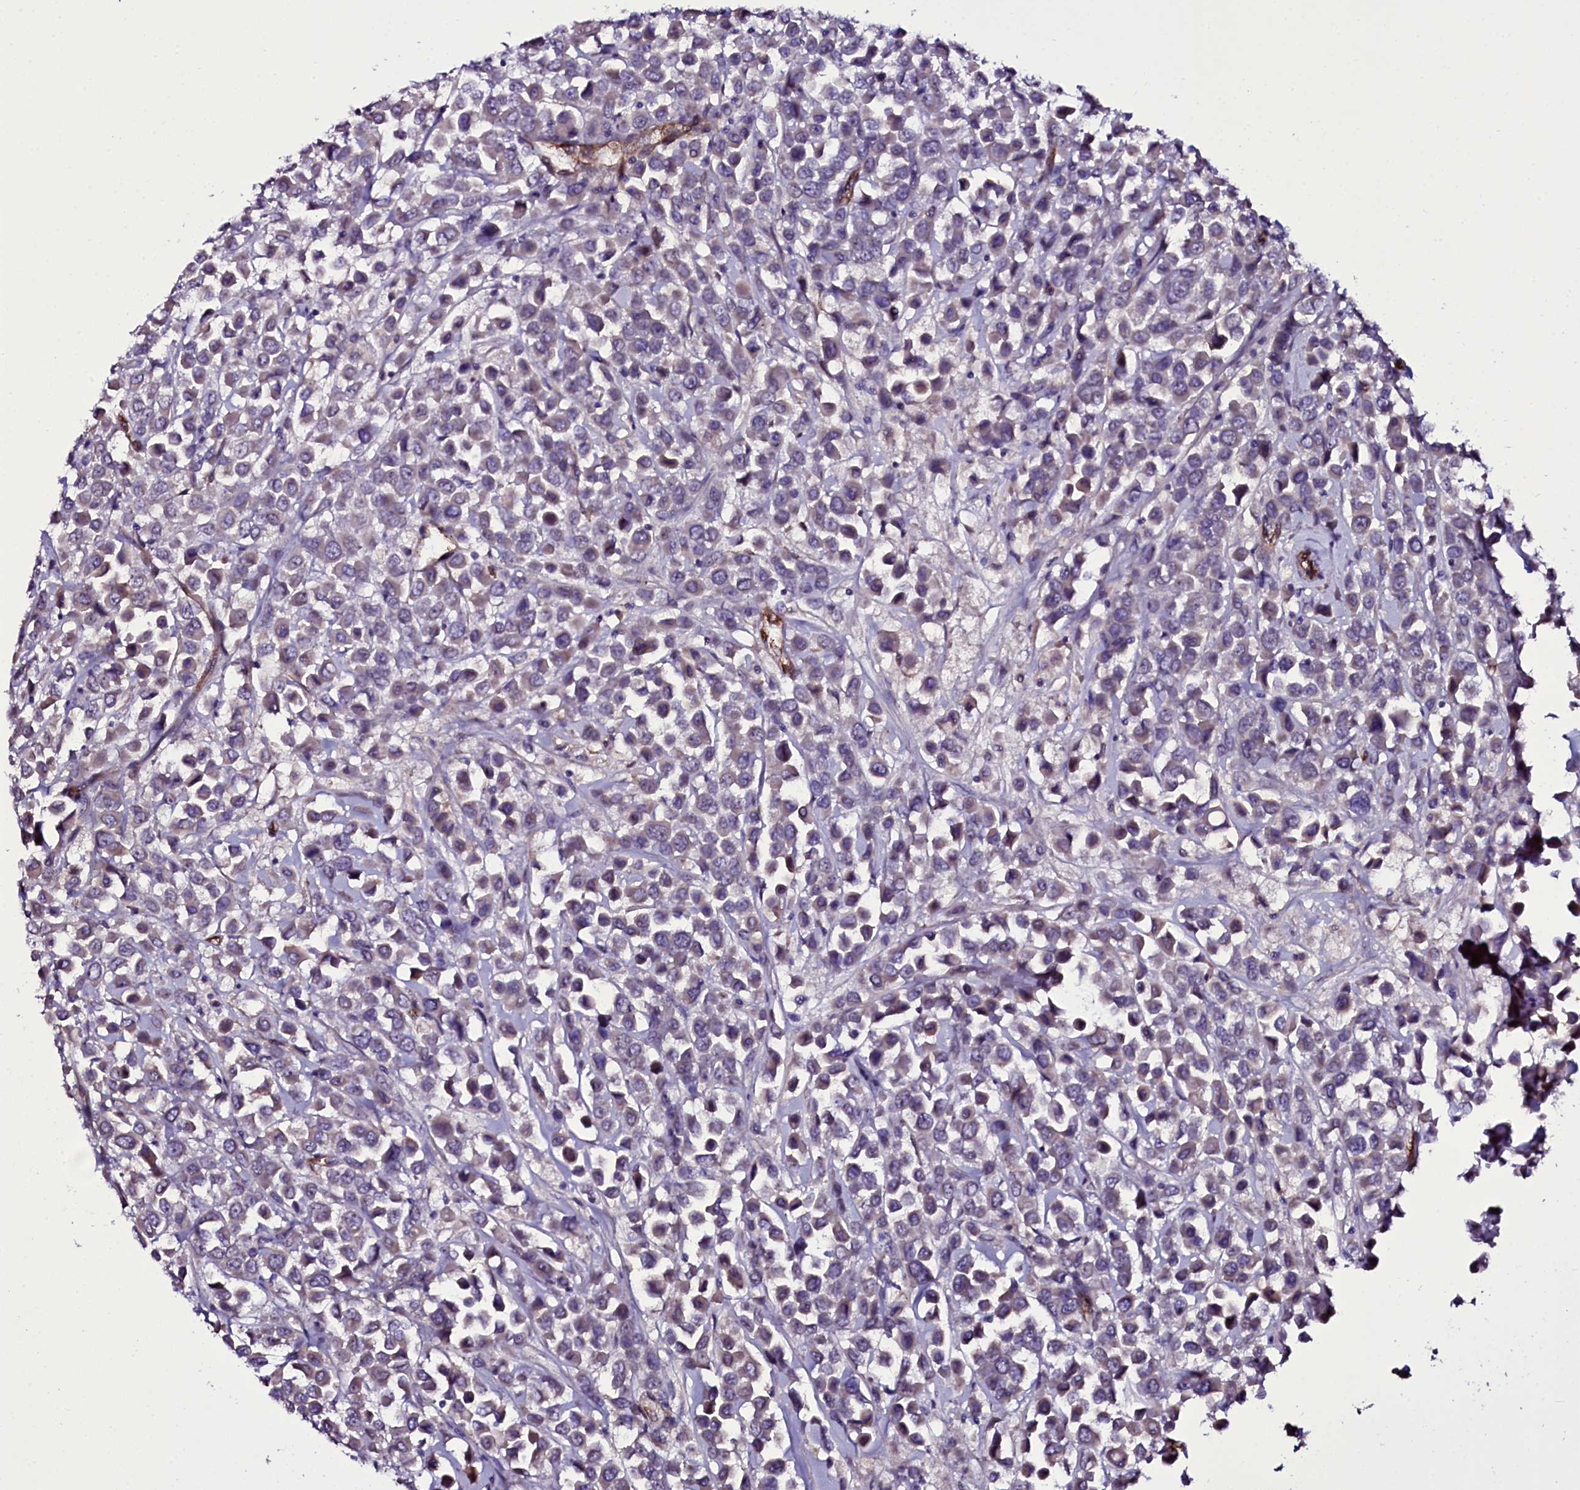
{"staining": {"intensity": "weak", "quantity": "25%-75%", "location": "cytoplasmic/membranous"}, "tissue": "breast cancer", "cell_type": "Tumor cells", "image_type": "cancer", "snomed": [{"axis": "morphology", "description": "Duct carcinoma"}, {"axis": "topography", "description": "Breast"}], "caption": "DAB (3,3'-diaminobenzidine) immunohistochemical staining of human breast cancer (invasive ductal carcinoma) displays weak cytoplasmic/membranous protein staining in about 25%-75% of tumor cells.", "gene": "MEX3C", "patient": {"sex": "female", "age": 61}}